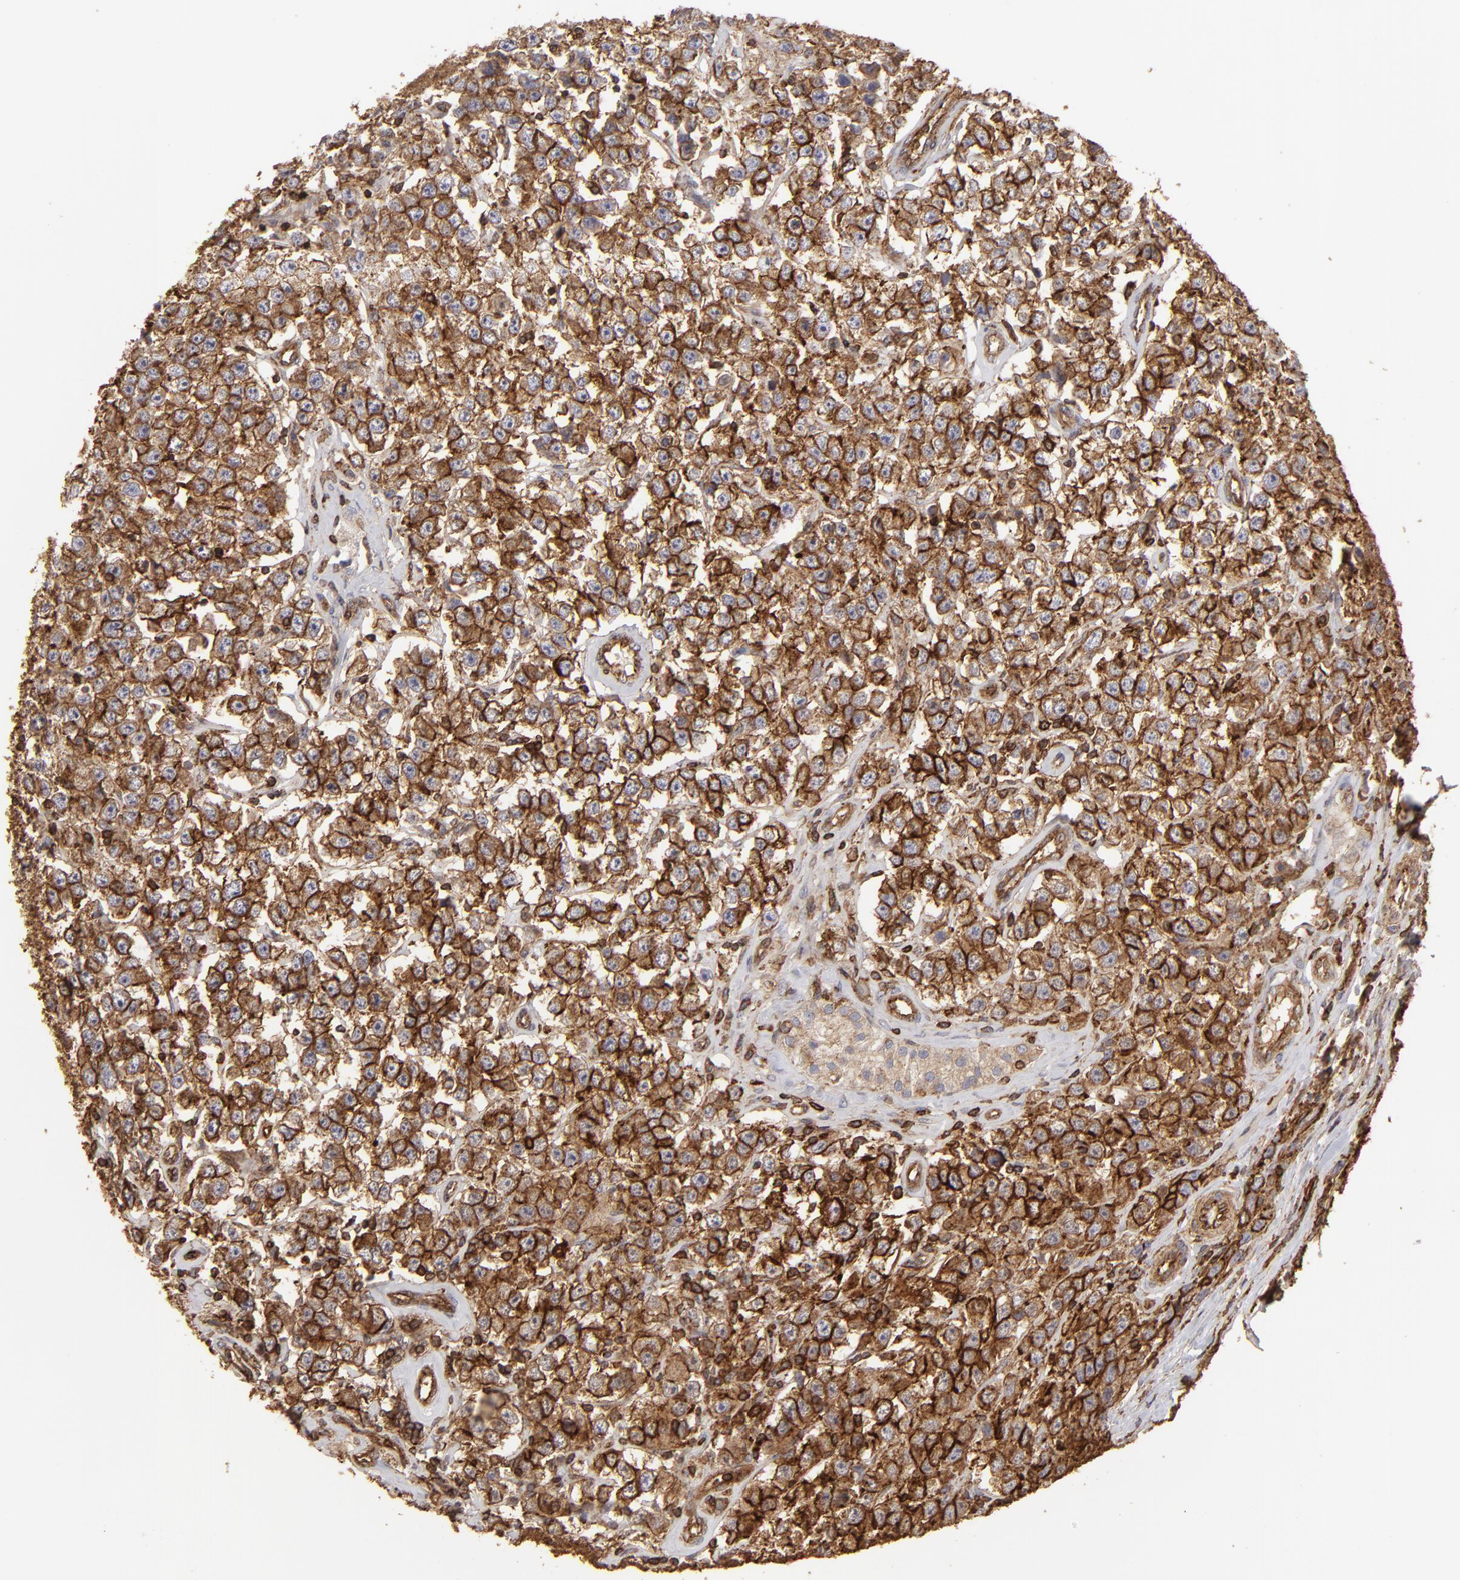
{"staining": {"intensity": "strong", "quantity": ">75%", "location": "cytoplasmic/membranous"}, "tissue": "testis cancer", "cell_type": "Tumor cells", "image_type": "cancer", "snomed": [{"axis": "morphology", "description": "Seminoma, NOS"}, {"axis": "topography", "description": "Testis"}], "caption": "This micrograph reveals immunohistochemistry staining of testis seminoma, with high strong cytoplasmic/membranous expression in approximately >75% of tumor cells.", "gene": "ACTB", "patient": {"sex": "male", "age": 52}}